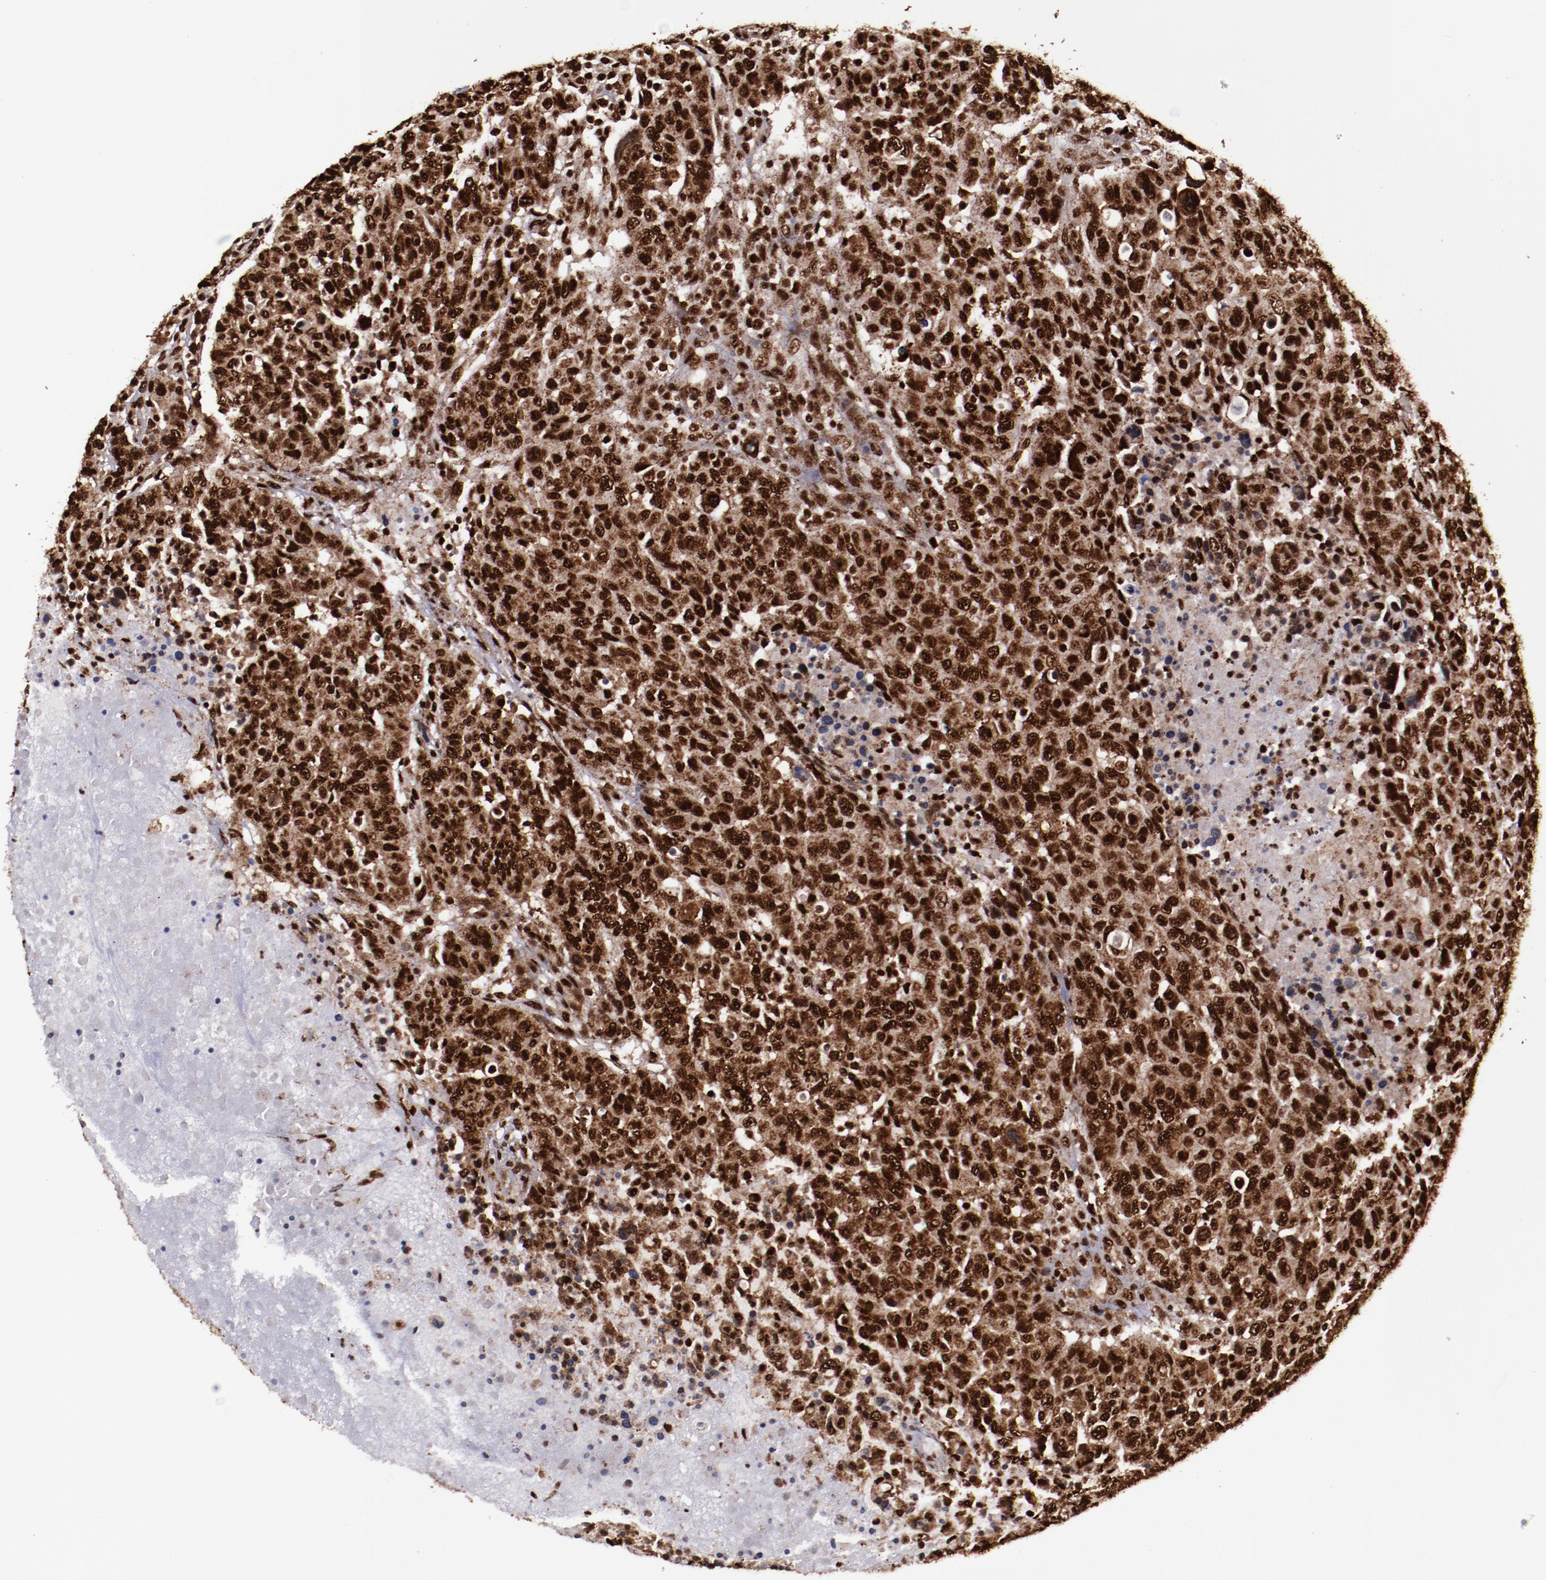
{"staining": {"intensity": "strong", "quantity": ">75%", "location": "cytoplasmic/membranous,nuclear"}, "tissue": "breast cancer", "cell_type": "Tumor cells", "image_type": "cancer", "snomed": [{"axis": "morphology", "description": "Duct carcinoma"}, {"axis": "topography", "description": "Breast"}], "caption": "Protein expression by IHC exhibits strong cytoplasmic/membranous and nuclear expression in approximately >75% of tumor cells in intraductal carcinoma (breast). (IHC, brightfield microscopy, high magnification).", "gene": "SNW1", "patient": {"sex": "female", "age": 37}}